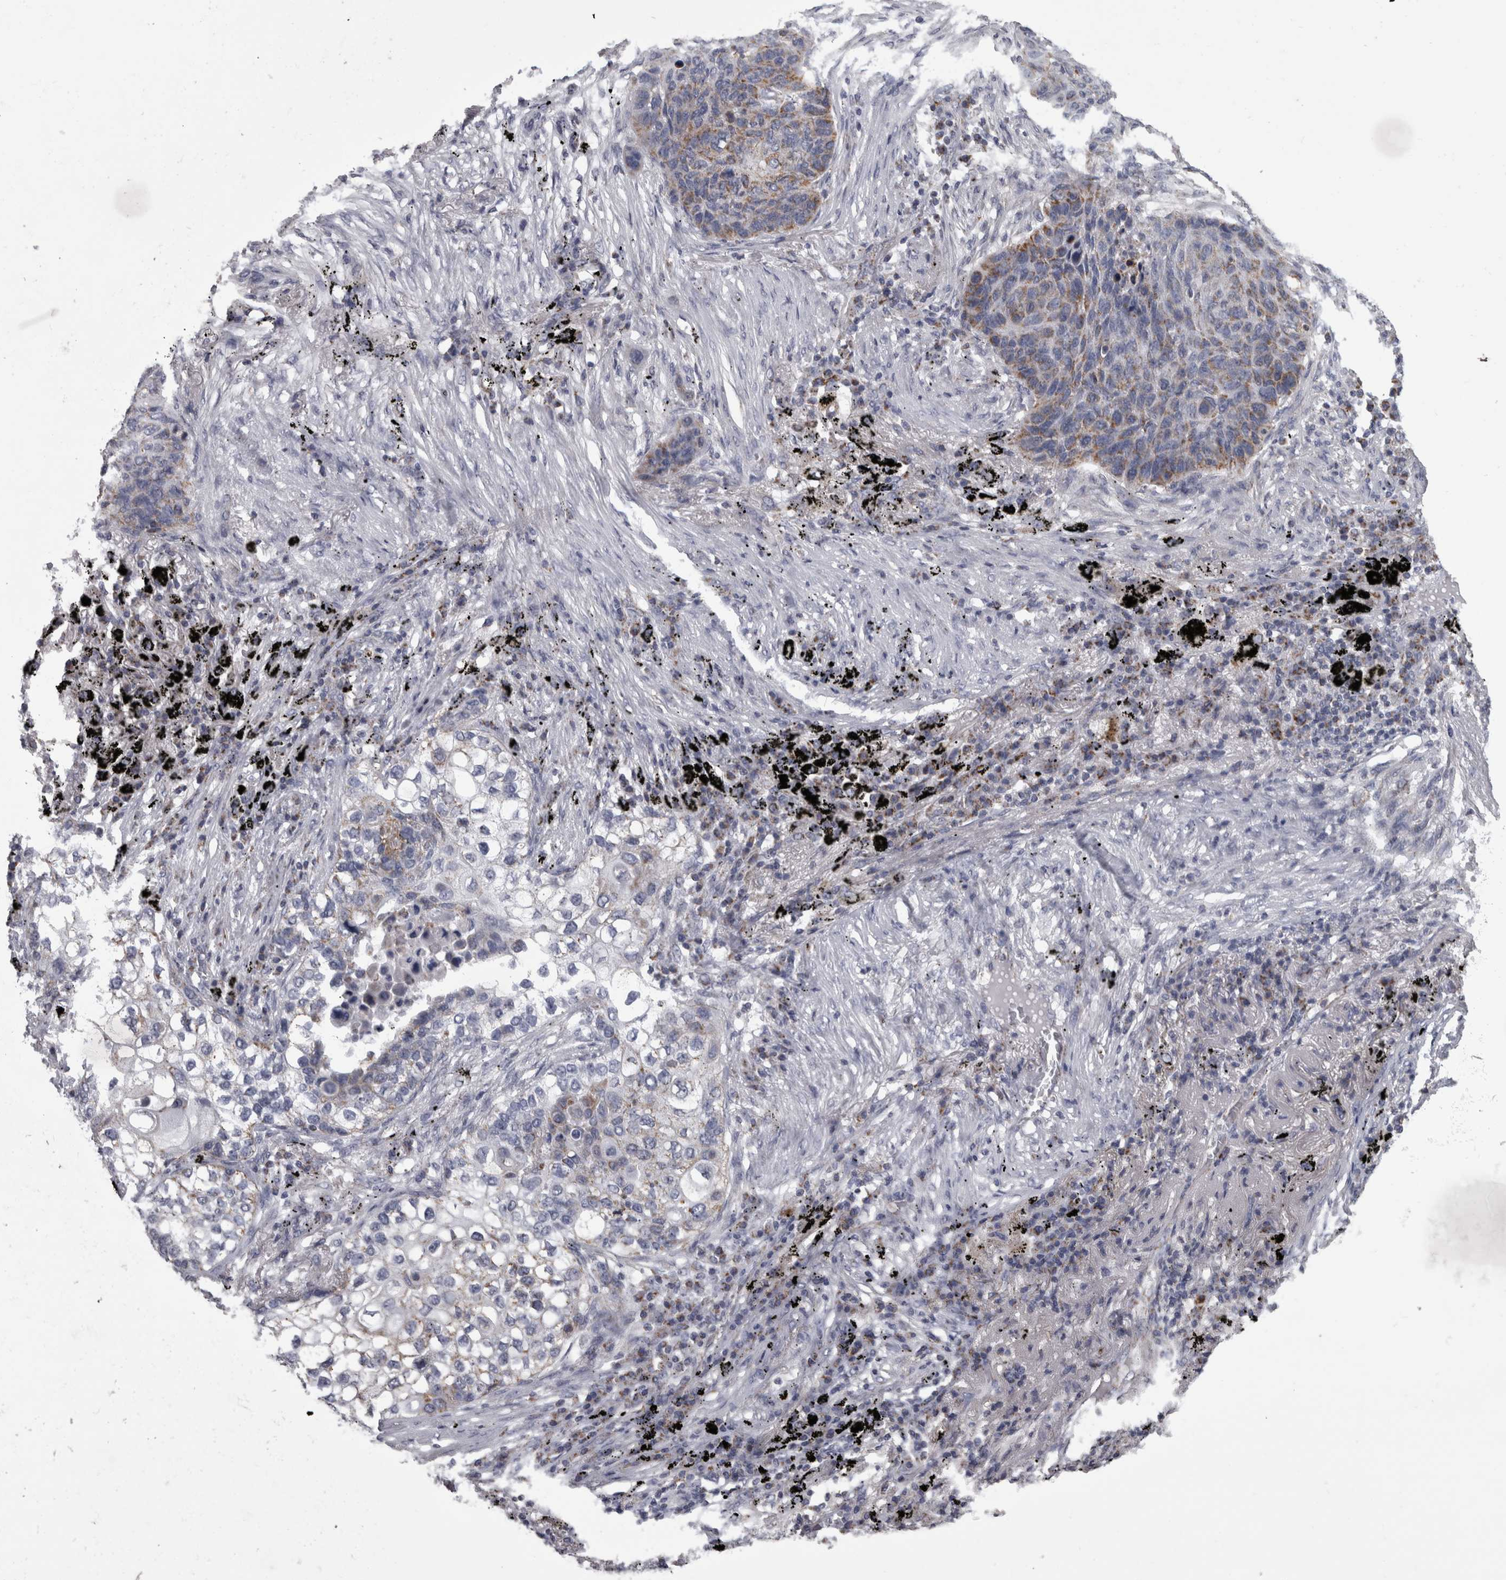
{"staining": {"intensity": "moderate", "quantity": "25%-75%", "location": "cytoplasmic/membranous"}, "tissue": "lung cancer", "cell_type": "Tumor cells", "image_type": "cancer", "snomed": [{"axis": "morphology", "description": "Squamous cell carcinoma, NOS"}, {"axis": "topography", "description": "Lung"}], "caption": "The micrograph exhibits immunohistochemical staining of lung cancer. There is moderate cytoplasmic/membranous expression is appreciated in approximately 25%-75% of tumor cells.", "gene": "DBT", "patient": {"sex": "female", "age": 63}}